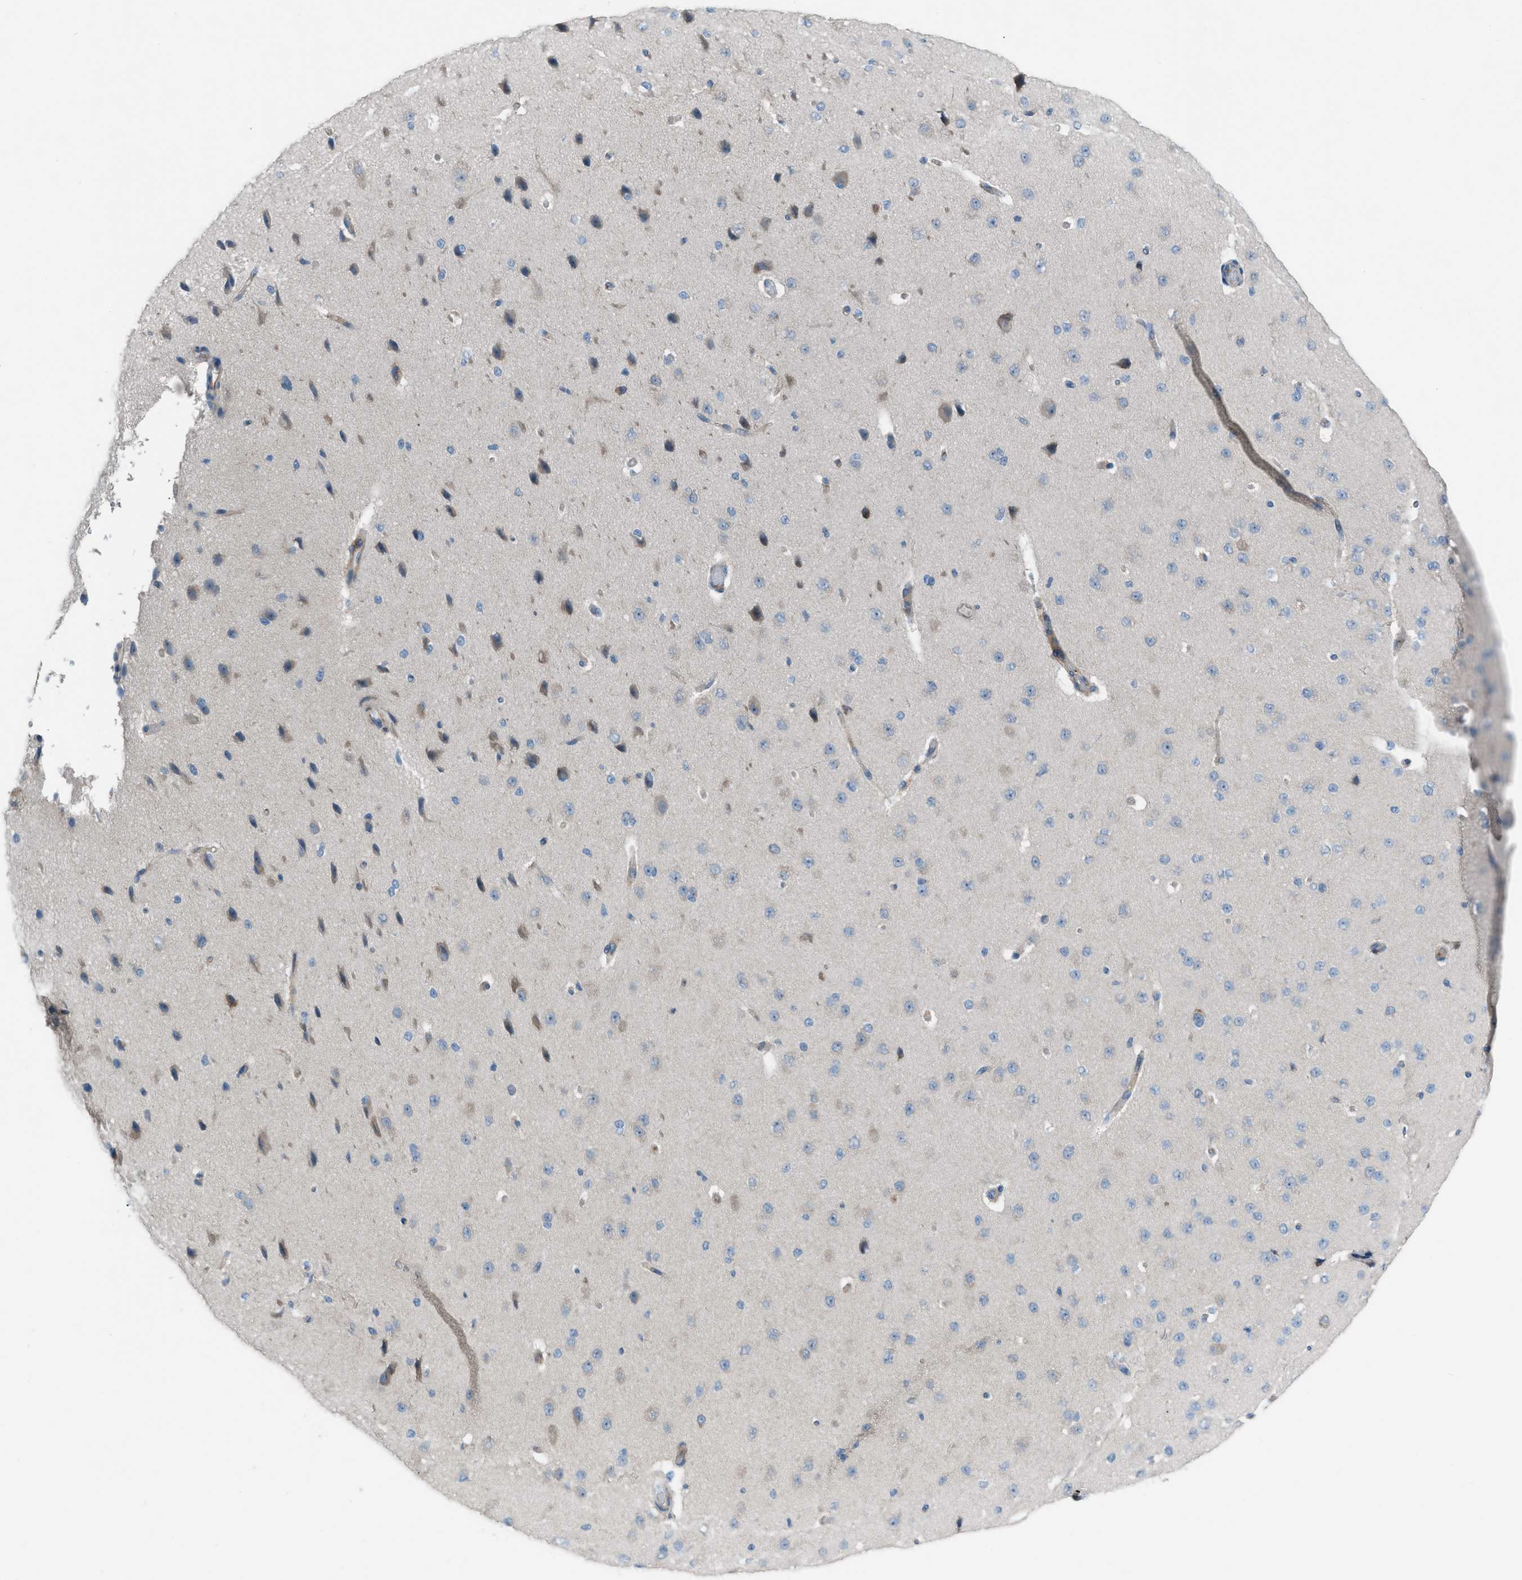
{"staining": {"intensity": "negative", "quantity": "none", "location": "none"}, "tissue": "cerebral cortex", "cell_type": "Endothelial cells", "image_type": "normal", "snomed": [{"axis": "morphology", "description": "Normal tissue, NOS"}, {"axis": "morphology", "description": "Developmental malformation"}, {"axis": "topography", "description": "Cerebral cortex"}], "caption": "High magnification brightfield microscopy of unremarkable cerebral cortex stained with DAB (brown) and counterstained with hematoxylin (blue): endothelial cells show no significant expression. (DAB (3,3'-diaminobenzidine) immunohistochemistry, high magnification).", "gene": "HEG1", "patient": {"sex": "female", "age": 30}}